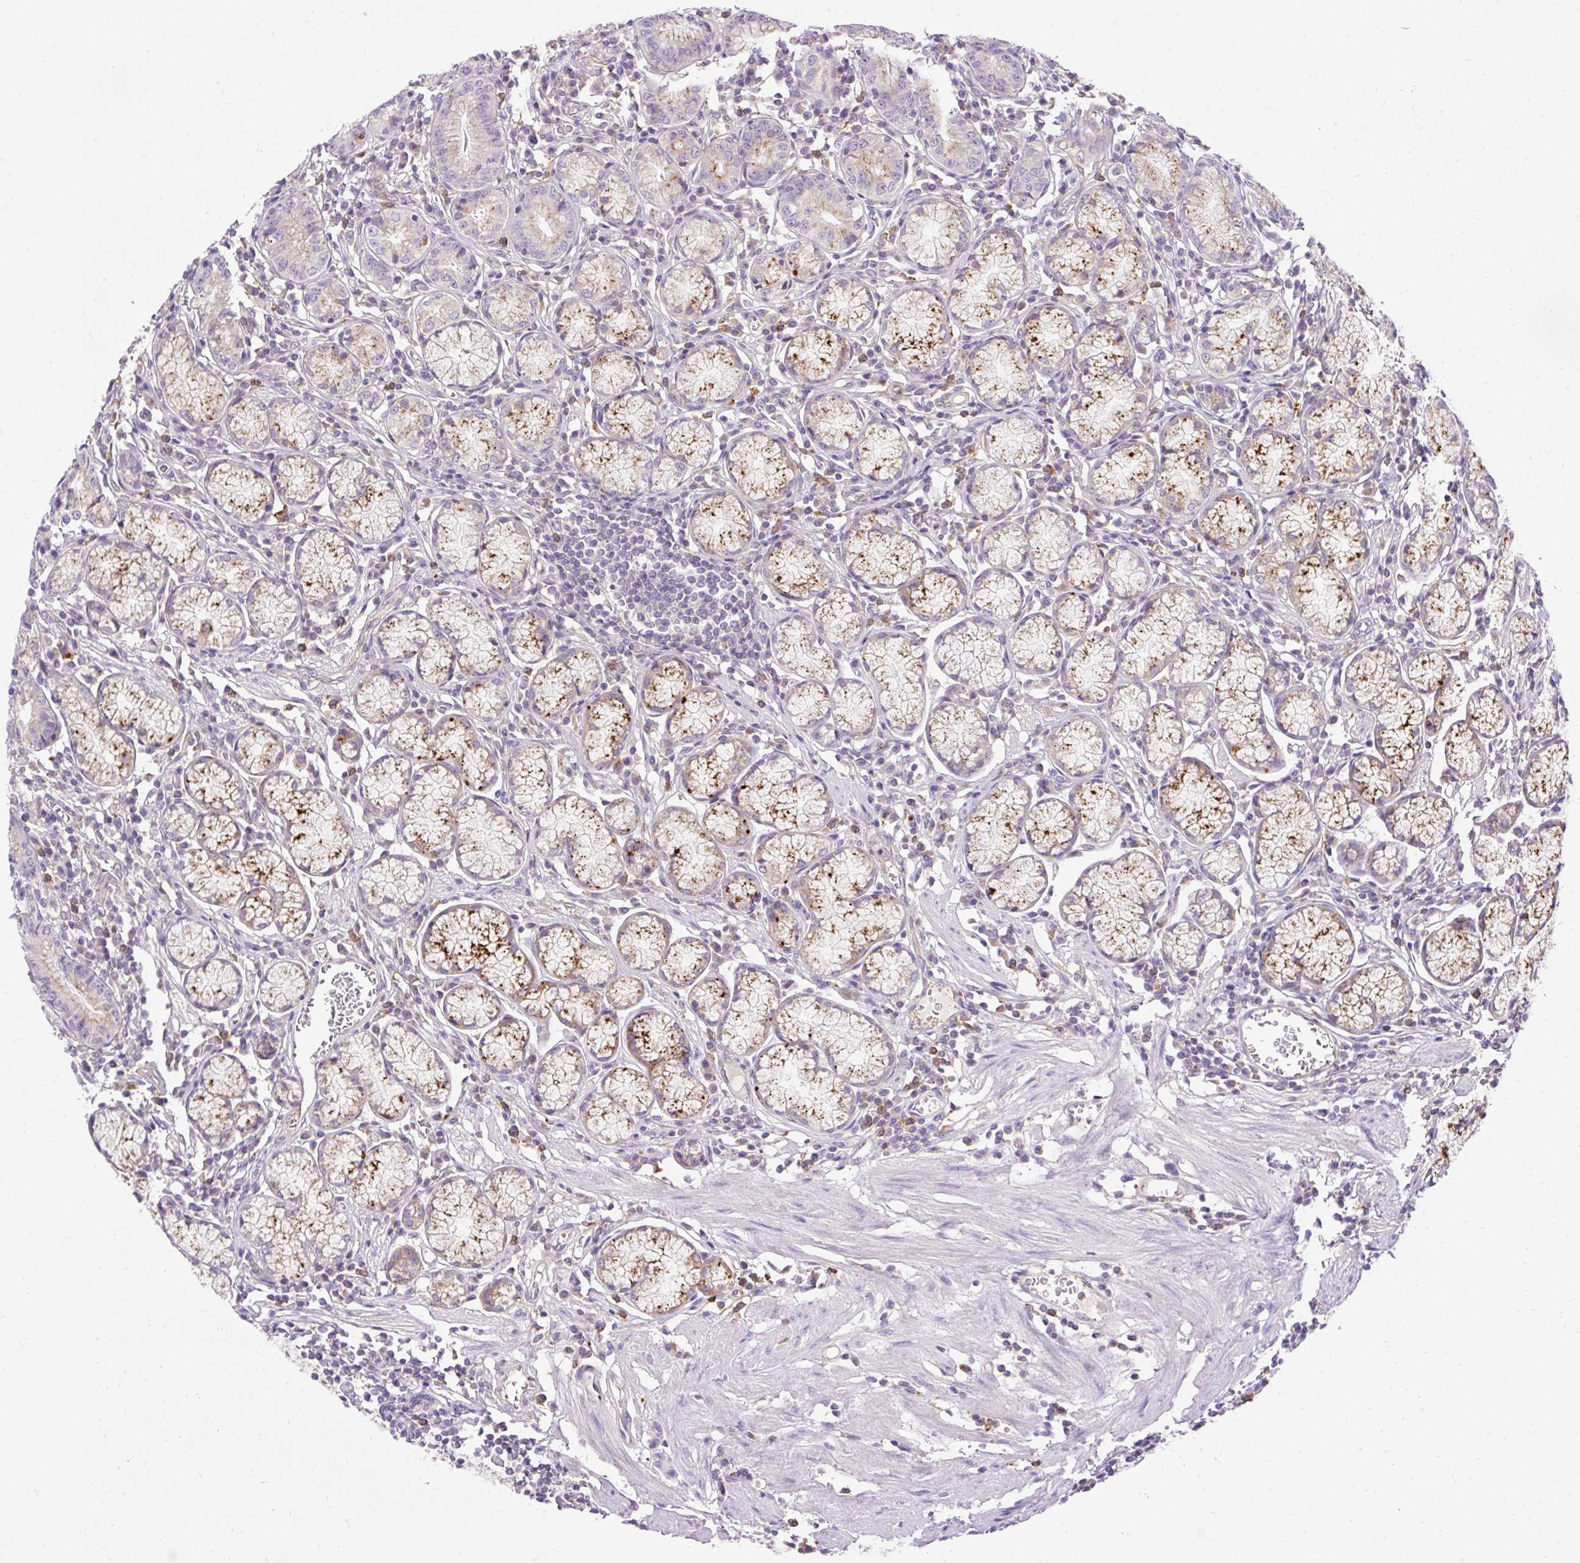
{"staining": {"intensity": "moderate", "quantity": "25%-75%", "location": "cytoplasmic/membranous"}, "tissue": "stomach", "cell_type": "Glandular cells", "image_type": "normal", "snomed": [{"axis": "morphology", "description": "Normal tissue, NOS"}, {"axis": "topography", "description": "Stomach"}], "caption": "The image reveals staining of normal stomach, revealing moderate cytoplasmic/membranous protein positivity (brown color) within glandular cells.", "gene": "HEXB", "patient": {"sex": "male", "age": 55}}